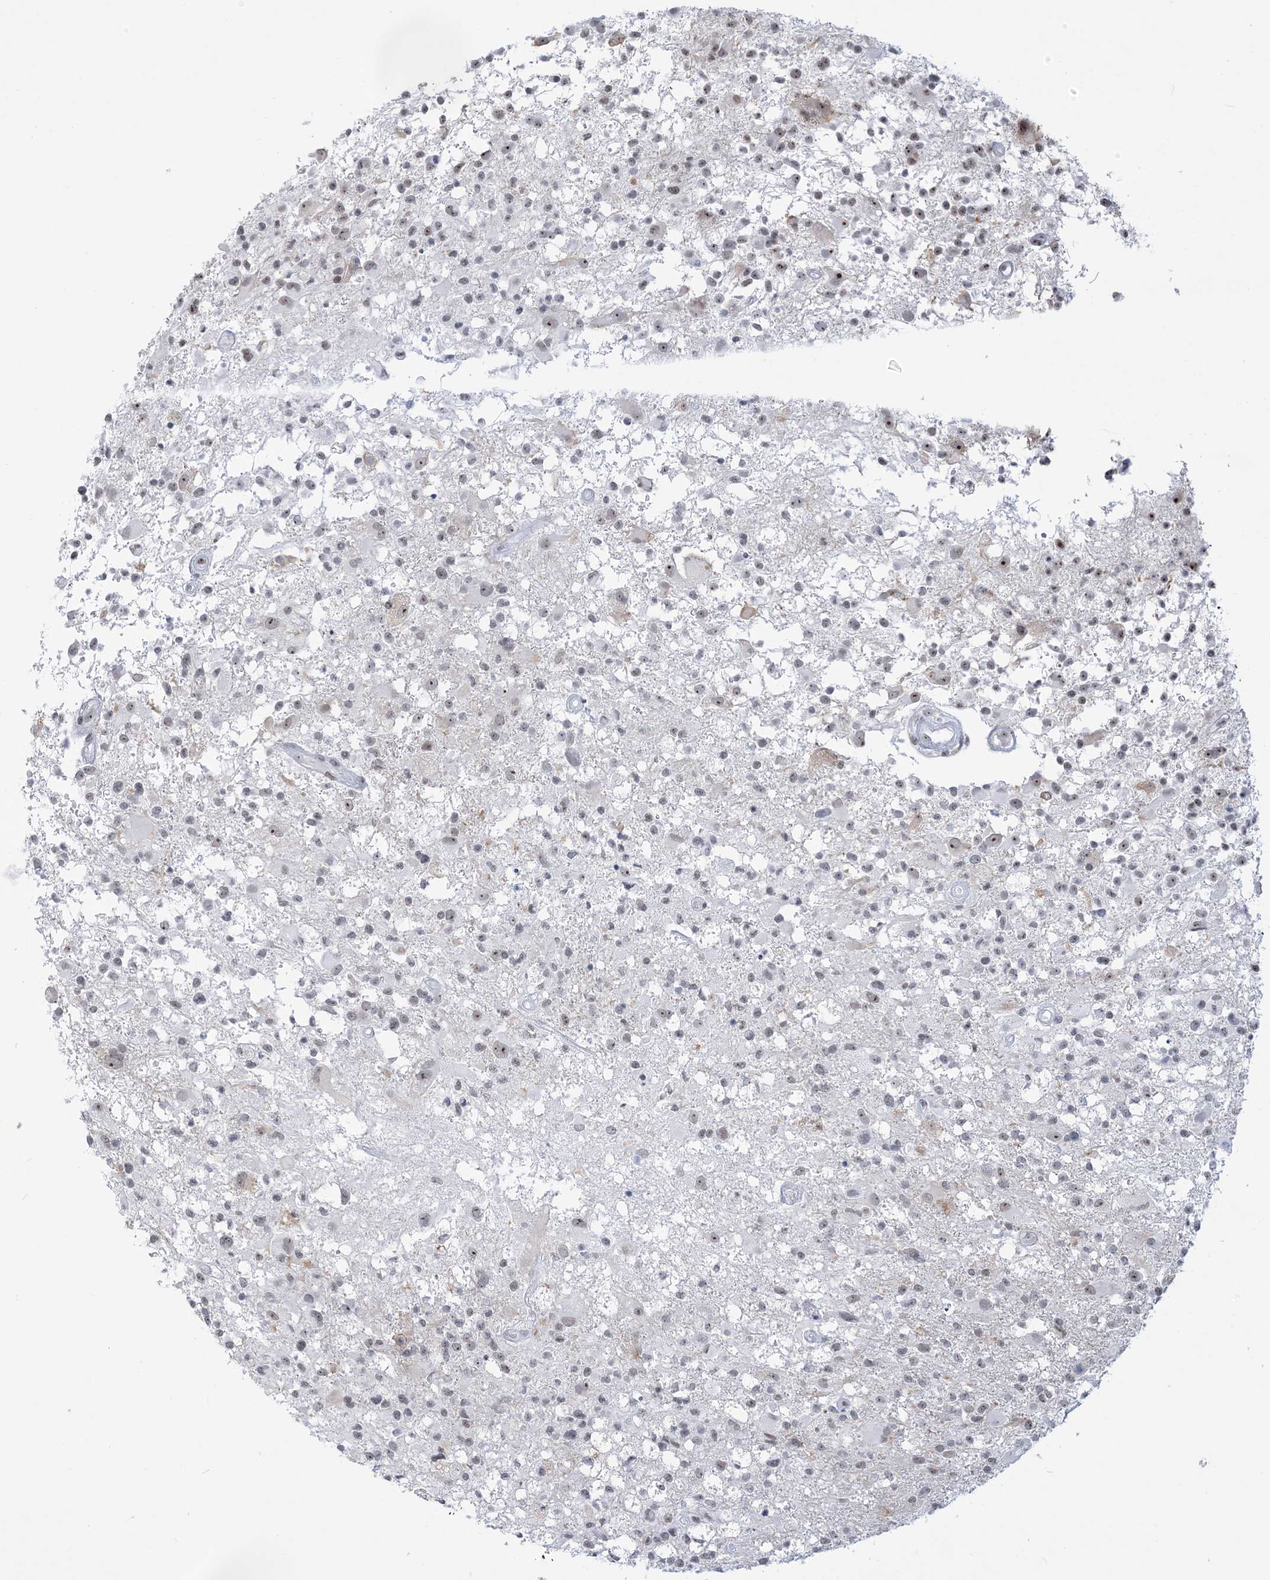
{"staining": {"intensity": "moderate", "quantity": "<25%", "location": "nuclear"}, "tissue": "glioma", "cell_type": "Tumor cells", "image_type": "cancer", "snomed": [{"axis": "morphology", "description": "Glioma, malignant, High grade"}, {"axis": "morphology", "description": "Glioblastoma, NOS"}, {"axis": "topography", "description": "Brain"}], "caption": "Tumor cells exhibit moderate nuclear positivity in about <25% of cells in glioma. The staining is performed using DAB brown chromogen to label protein expression. The nuclei are counter-stained blue using hematoxylin.", "gene": "DDX21", "patient": {"sex": "male", "age": 60}}